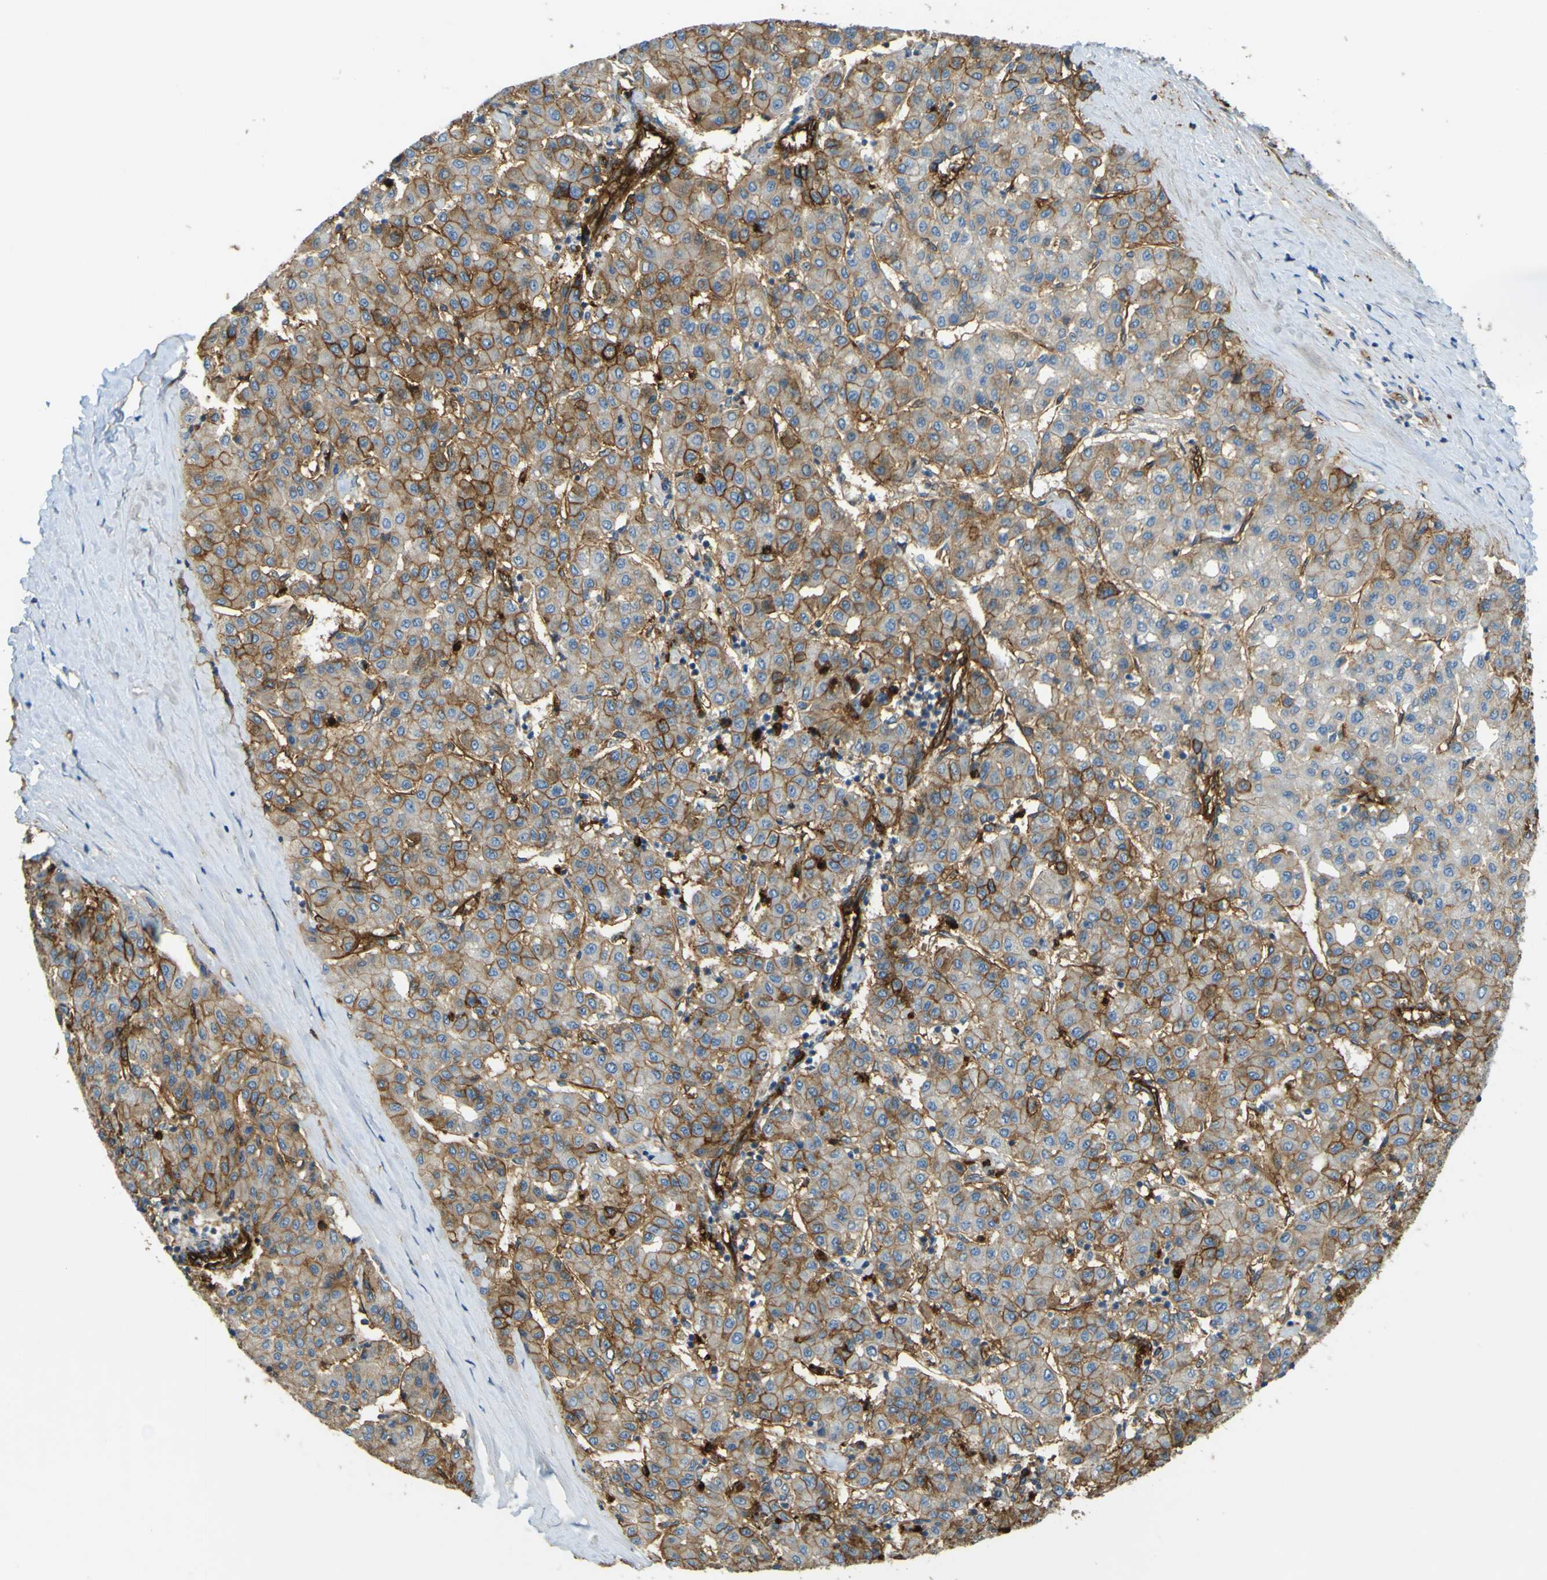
{"staining": {"intensity": "moderate", "quantity": ">75%", "location": "cytoplasmic/membranous"}, "tissue": "liver cancer", "cell_type": "Tumor cells", "image_type": "cancer", "snomed": [{"axis": "morphology", "description": "Carcinoma, Hepatocellular, NOS"}, {"axis": "topography", "description": "Liver"}], "caption": "Tumor cells reveal medium levels of moderate cytoplasmic/membranous positivity in approximately >75% of cells in human hepatocellular carcinoma (liver).", "gene": "PLXDC1", "patient": {"sex": "male", "age": 65}}